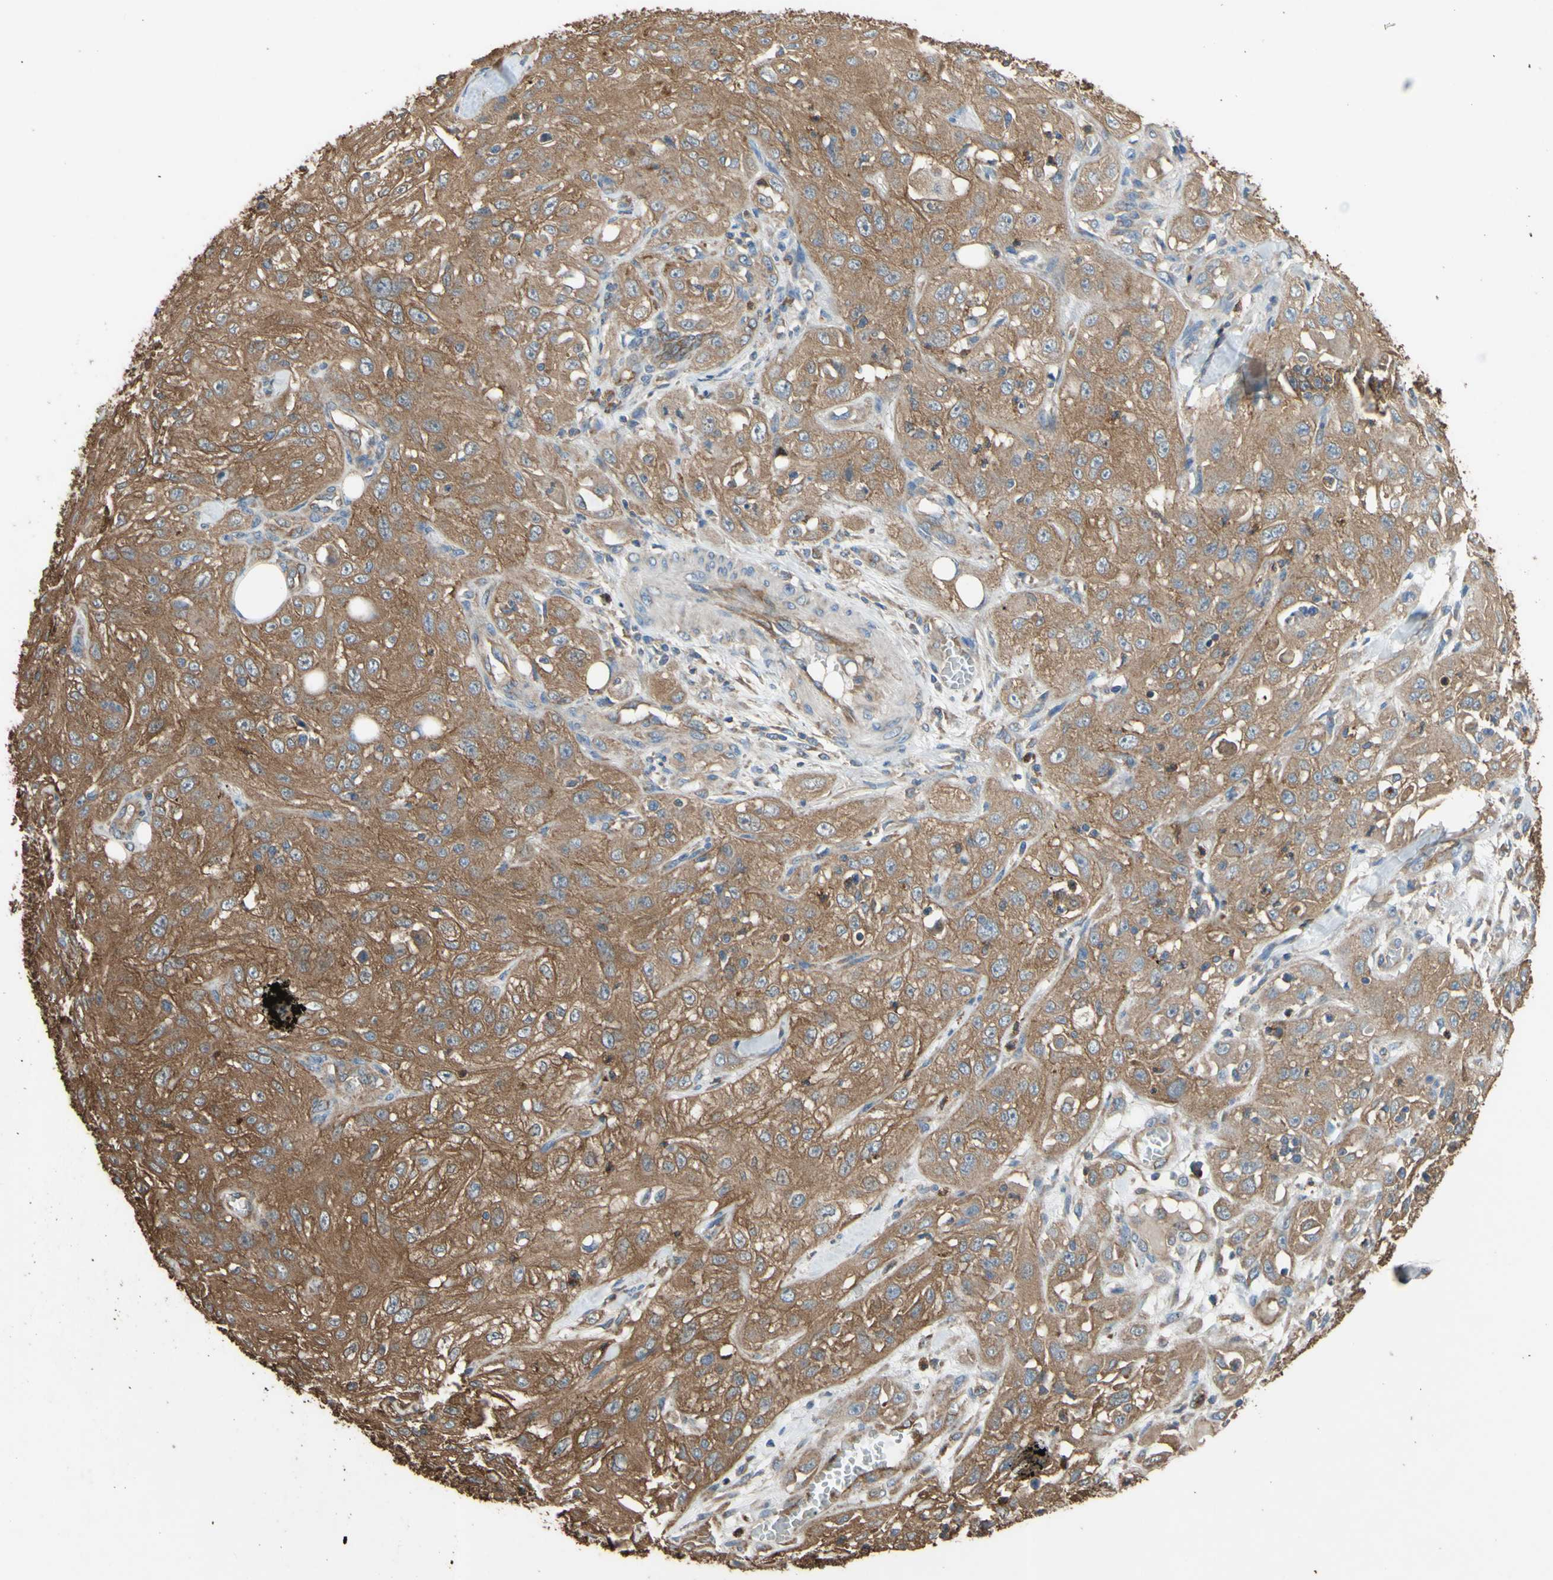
{"staining": {"intensity": "strong", "quantity": ">75%", "location": "cytoplasmic/membranous"}, "tissue": "skin cancer", "cell_type": "Tumor cells", "image_type": "cancer", "snomed": [{"axis": "morphology", "description": "Squamous cell carcinoma, NOS"}, {"axis": "morphology", "description": "Squamous cell carcinoma, metastatic, NOS"}, {"axis": "topography", "description": "Skin"}, {"axis": "topography", "description": "Lymph node"}], "caption": "DAB (3,3'-diaminobenzidine) immunohistochemical staining of human squamous cell carcinoma (skin) demonstrates strong cytoplasmic/membranous protein staining in about >75% of tumor cells. (DAB (3,3'-diaminobenzidine) = brown stain, brightfield microscopy at high magnification).", "gene": "CTTN", "patient": {"sex": "male", "age": 75}}